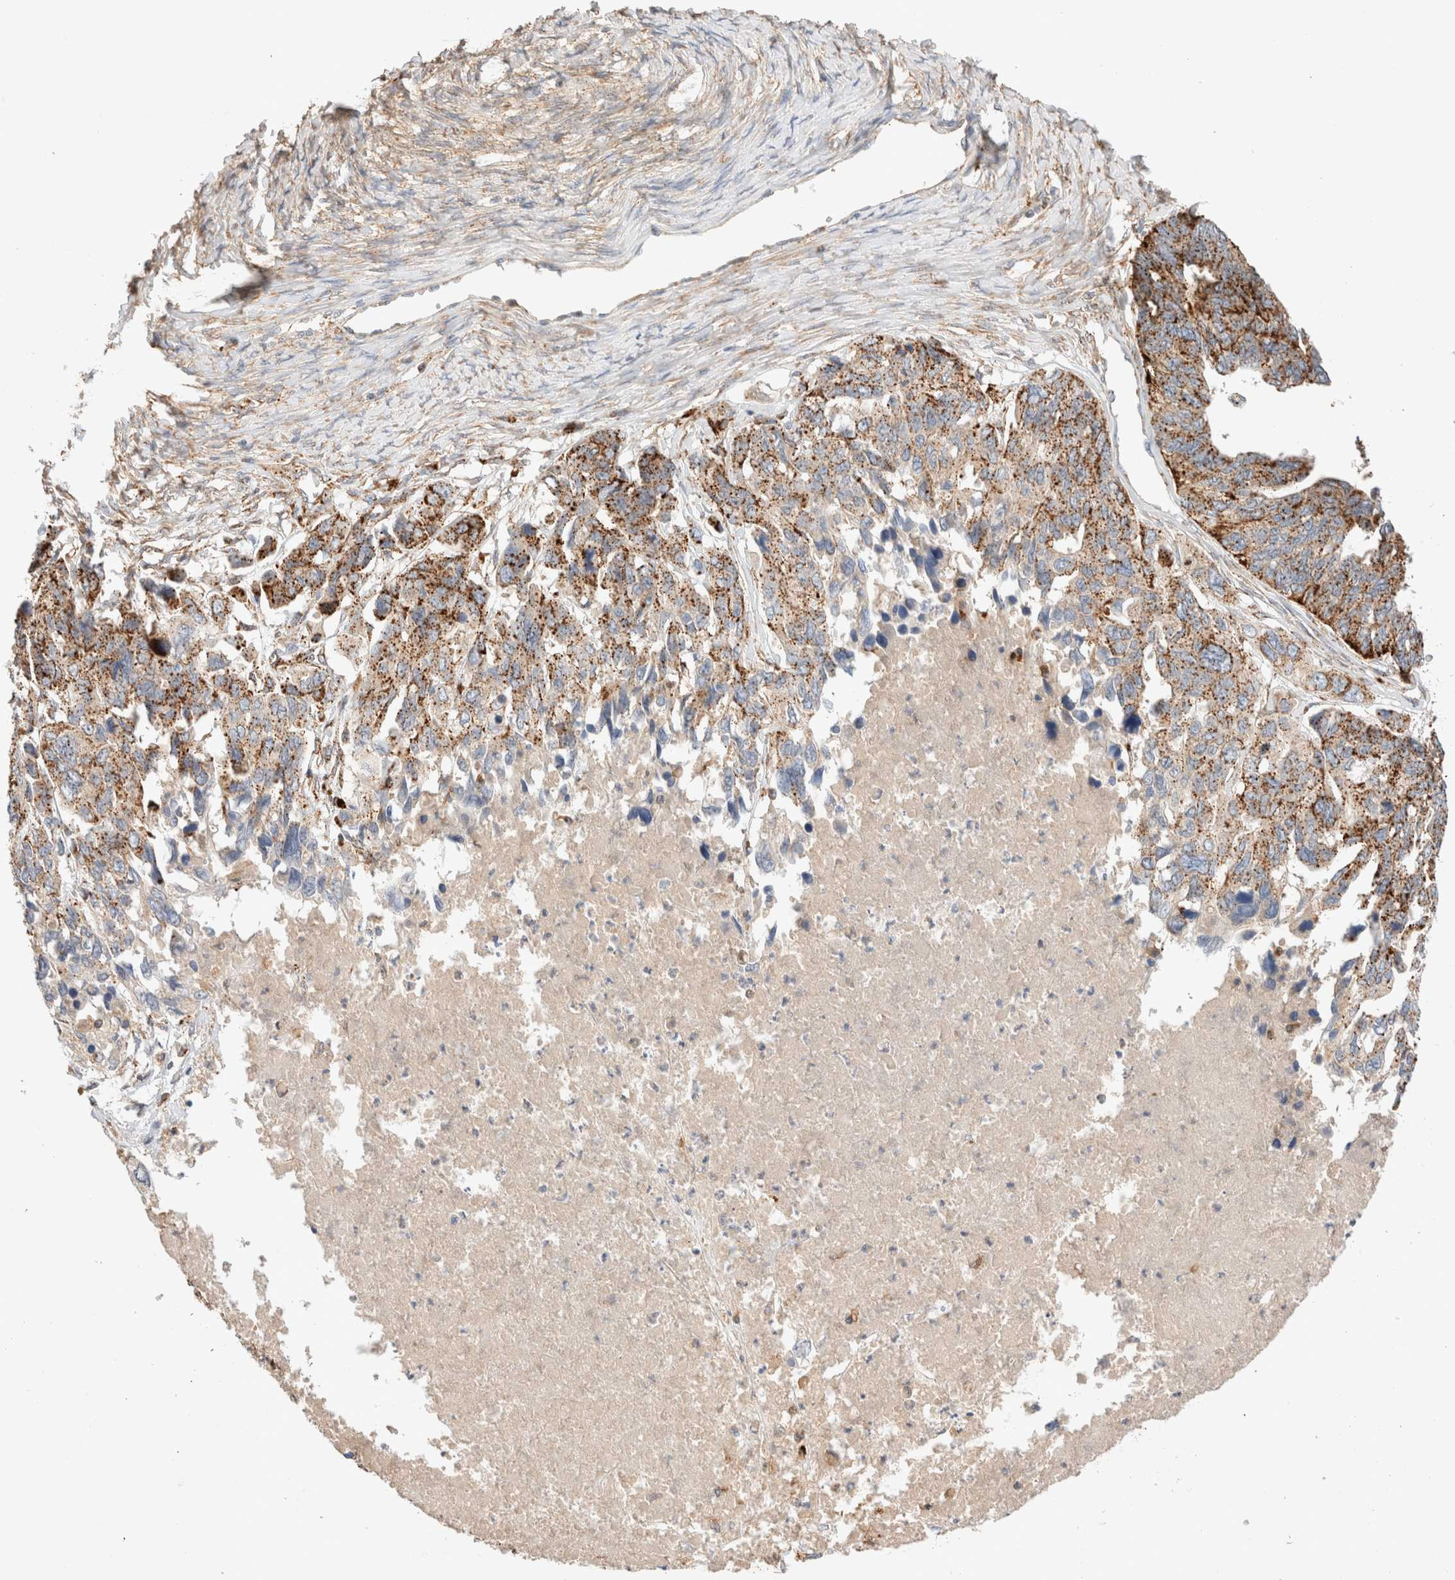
{"staining": {"intensity": "strong", "quantity": ">75%", "location": "cytoplasmic/membranous"}, "tissue": "ovarian cancer", "cell_type": "Tumor cells", "image_type": "cancer", "snomed": [{"axis": "morphology", "description": "Cystadenocarcinoma, serous, NOS"}, {"axis": "topography", "description": "Ovary"}], "caption": "Brown immunohistochemical staining in ovarian cancer (serous cystadenocarcinoma) reveals strong cytoplasmic/membranous positivity in approximately >75% of tumor cells.", "gene": "RABEPK", "patient": {"sex": "female", "age": 79}}